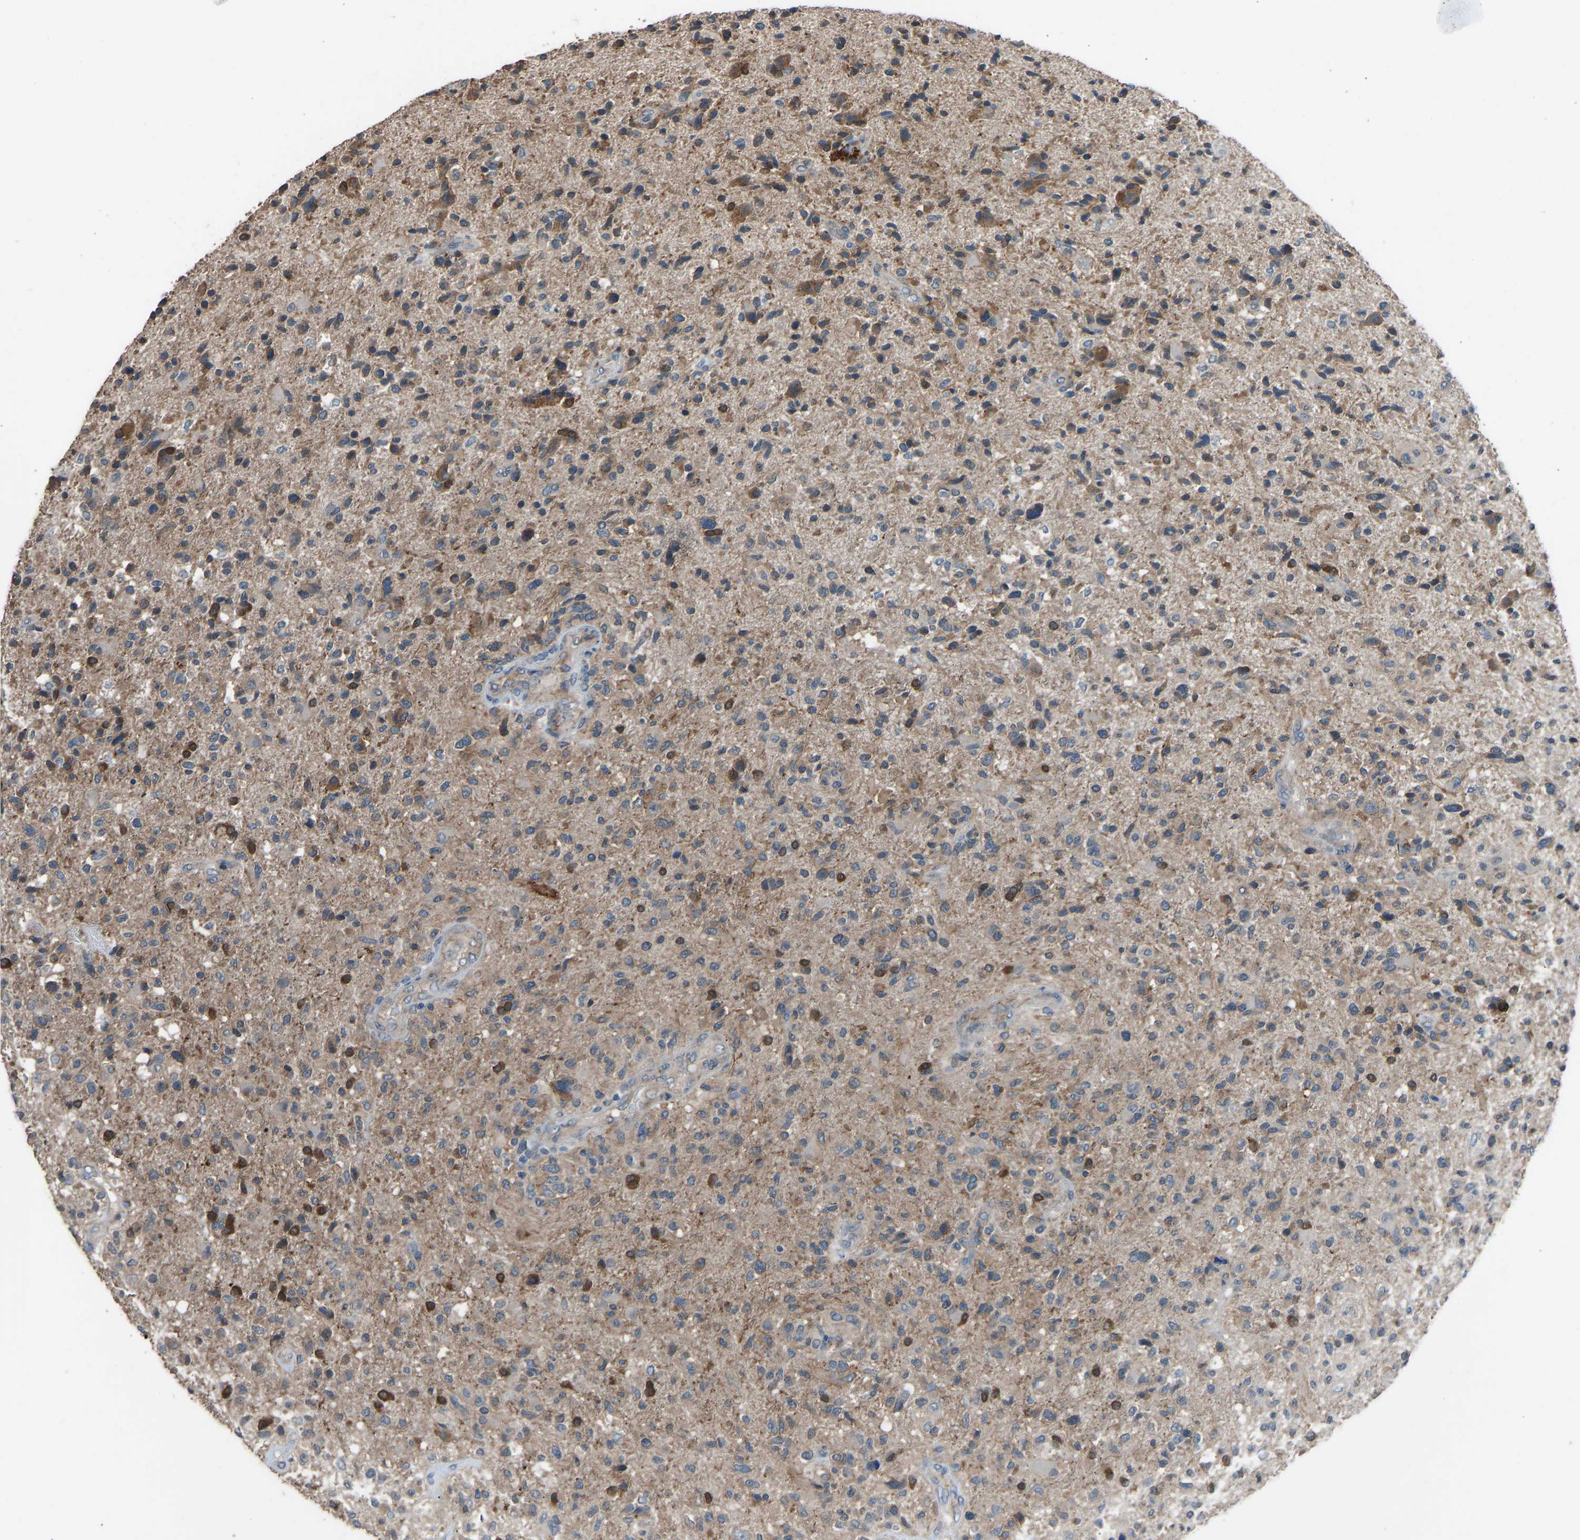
{"staining": {"intensity": "moderate", "quantity": "25%-75%", "location": "cytoplasmic/membranous"}, "tissue": "glioma", "cell_type": "Tumor cells", "image_type": "cancer", "snomed": [{"axis": "morphology", "description": "Glioma, malignant, High grade"}, {"axis": "topography", "description": "Brain"}], "caption": "High-grade glioma (malignant) stained with a protein marker shows moderate staining in tumor cells.", "gene": "SLC43A1", "patient": {"sex": "male", "age": 72}}